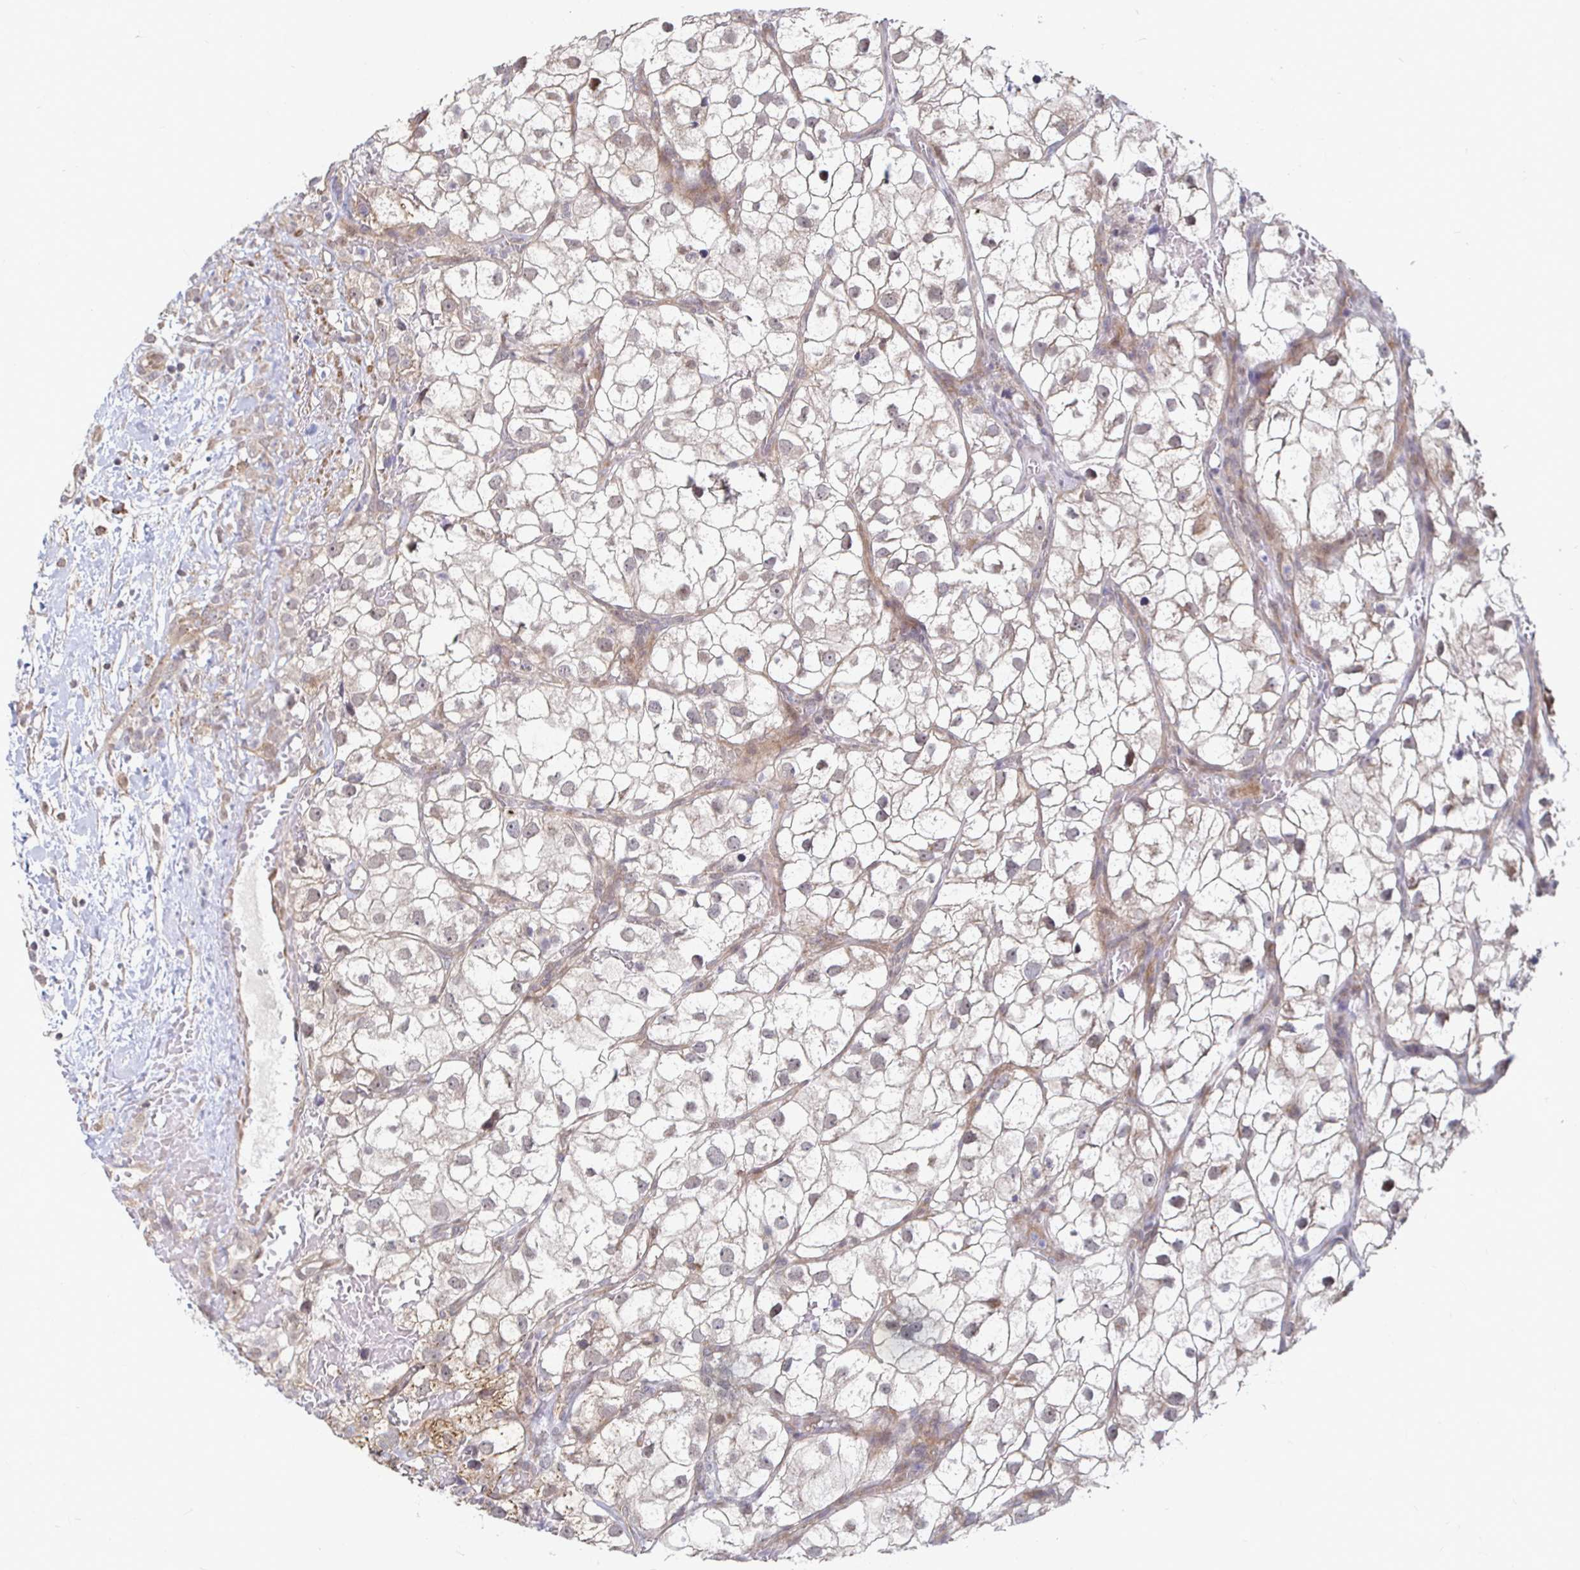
{"staining": {"intensity": "weak", "quantity": "<25%", "location": "nuclear"}, "tissue": "renal cancer", "cell_type": "Tumor cells", "image_type": "cancer", "snomed": [{"axis": "morphology", "description": "Adenocarcinoma, NOS"}, {"axis": "topography", "description": "Kidney"}], "caption": "High power microscopy photomicrograph of an immunohistochemistry (IHC) histopathology image of renal adenocarcinoma, revealing no significant expression in tumor cells.", "gene": "CAPN11", "patient": {"sex": "male", "age": 59}}